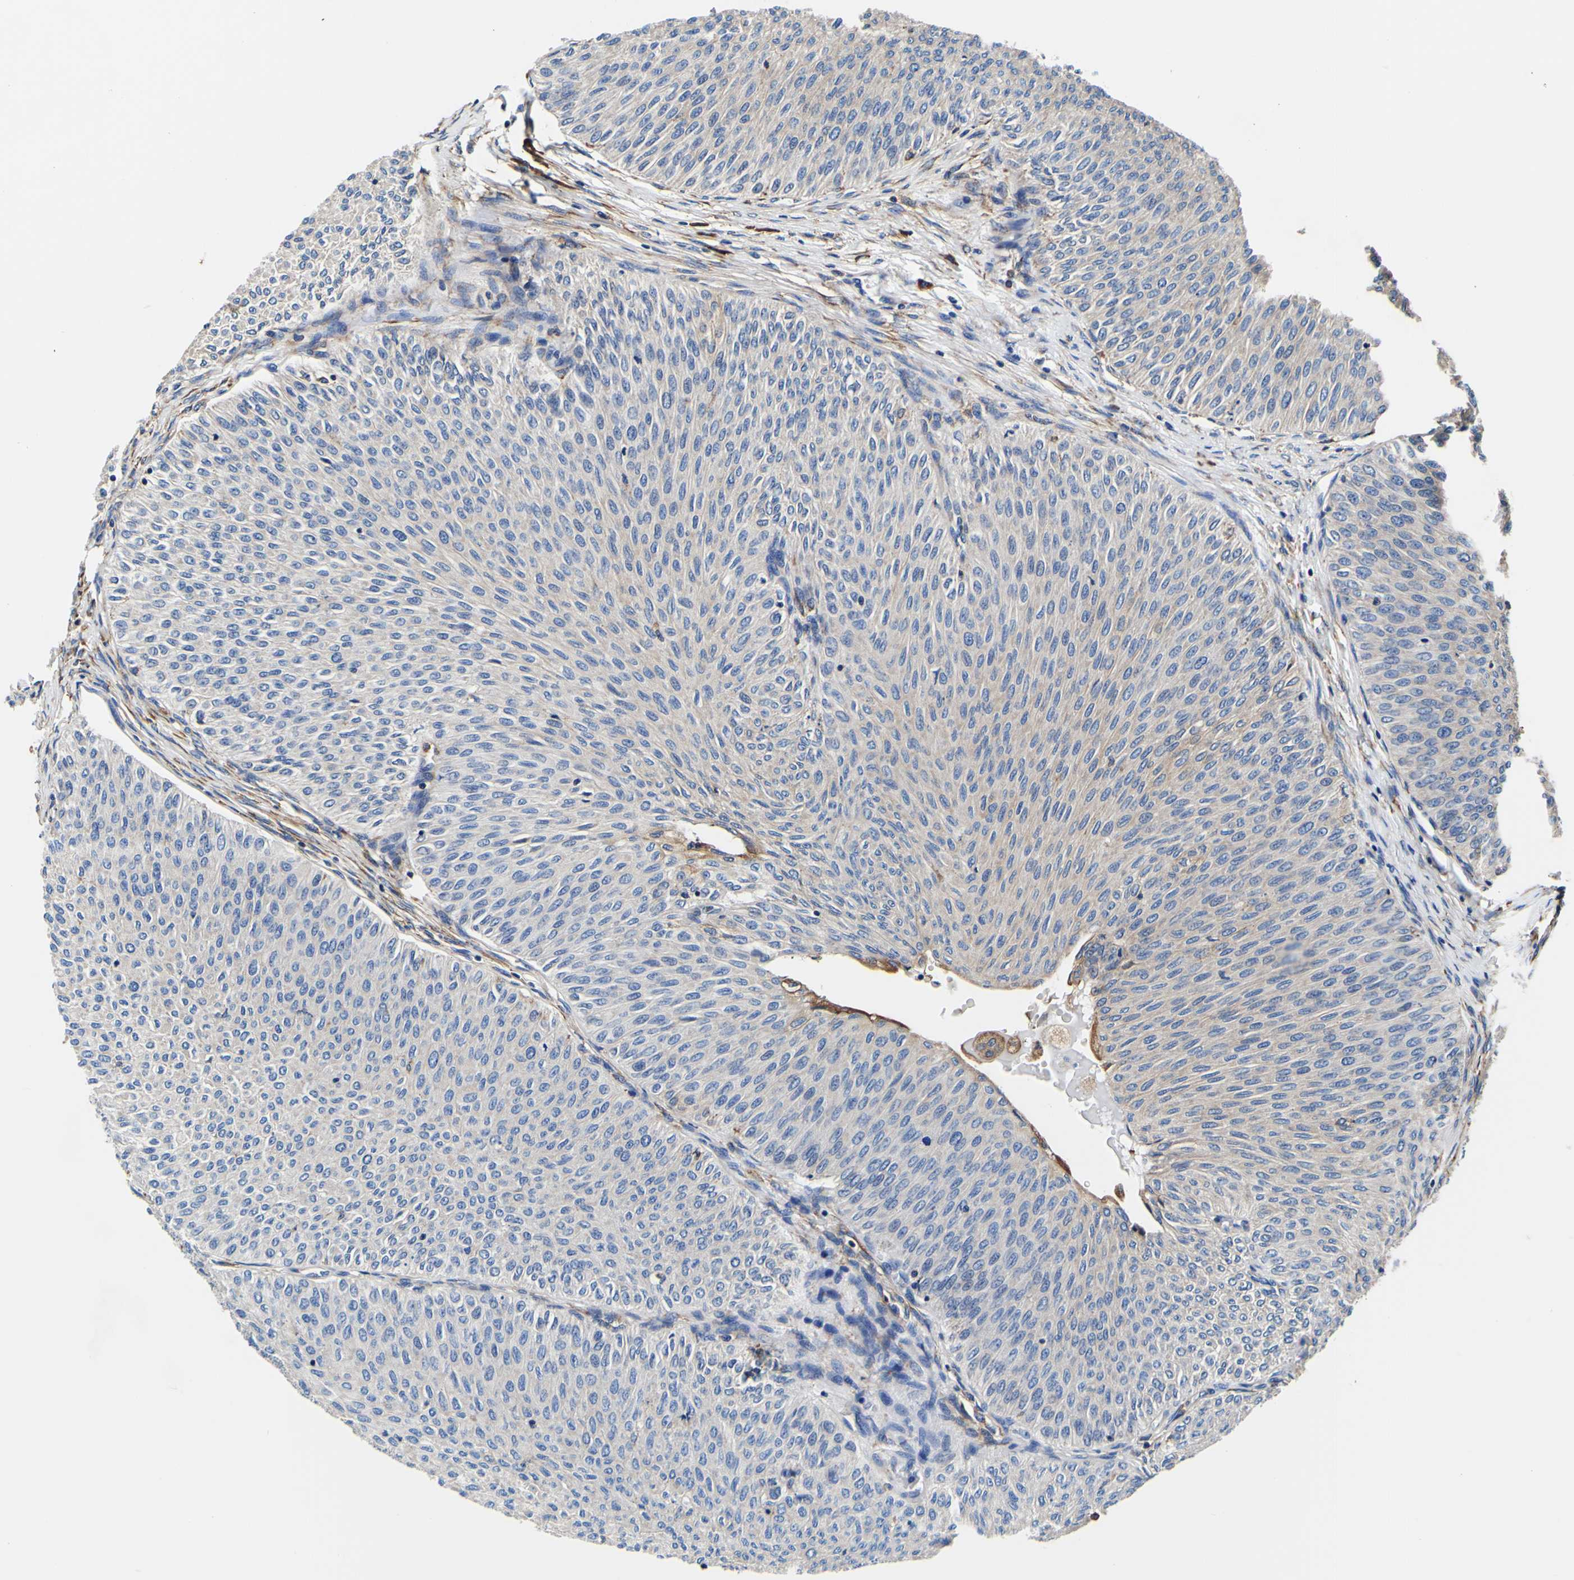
{"staining": {"intensity": "weak", "quantity": ">75%", "location": "cytoplasmic/membranous"}, "tissue": "urothelial cancer", "cell_type": "Tumor cells", "image_type": "cancer", "snomed": [{"axis": "morphology", "description": "Urothelial carcinoma, Low grade"}, {"axis": "topography", "description": "Urinary bladder"}], "caption": "High-magnification brightfield microscopy of urothelial carcinoma (low-grade) stained with DAB (brown) and counterstained with hematoxylin (blue). tumor cells exhibit weak cytoplasmic/membranous expression is present in about>75% of cells.", "gene": "P4HB", "patient": {"sex": "male", "age": 78}}